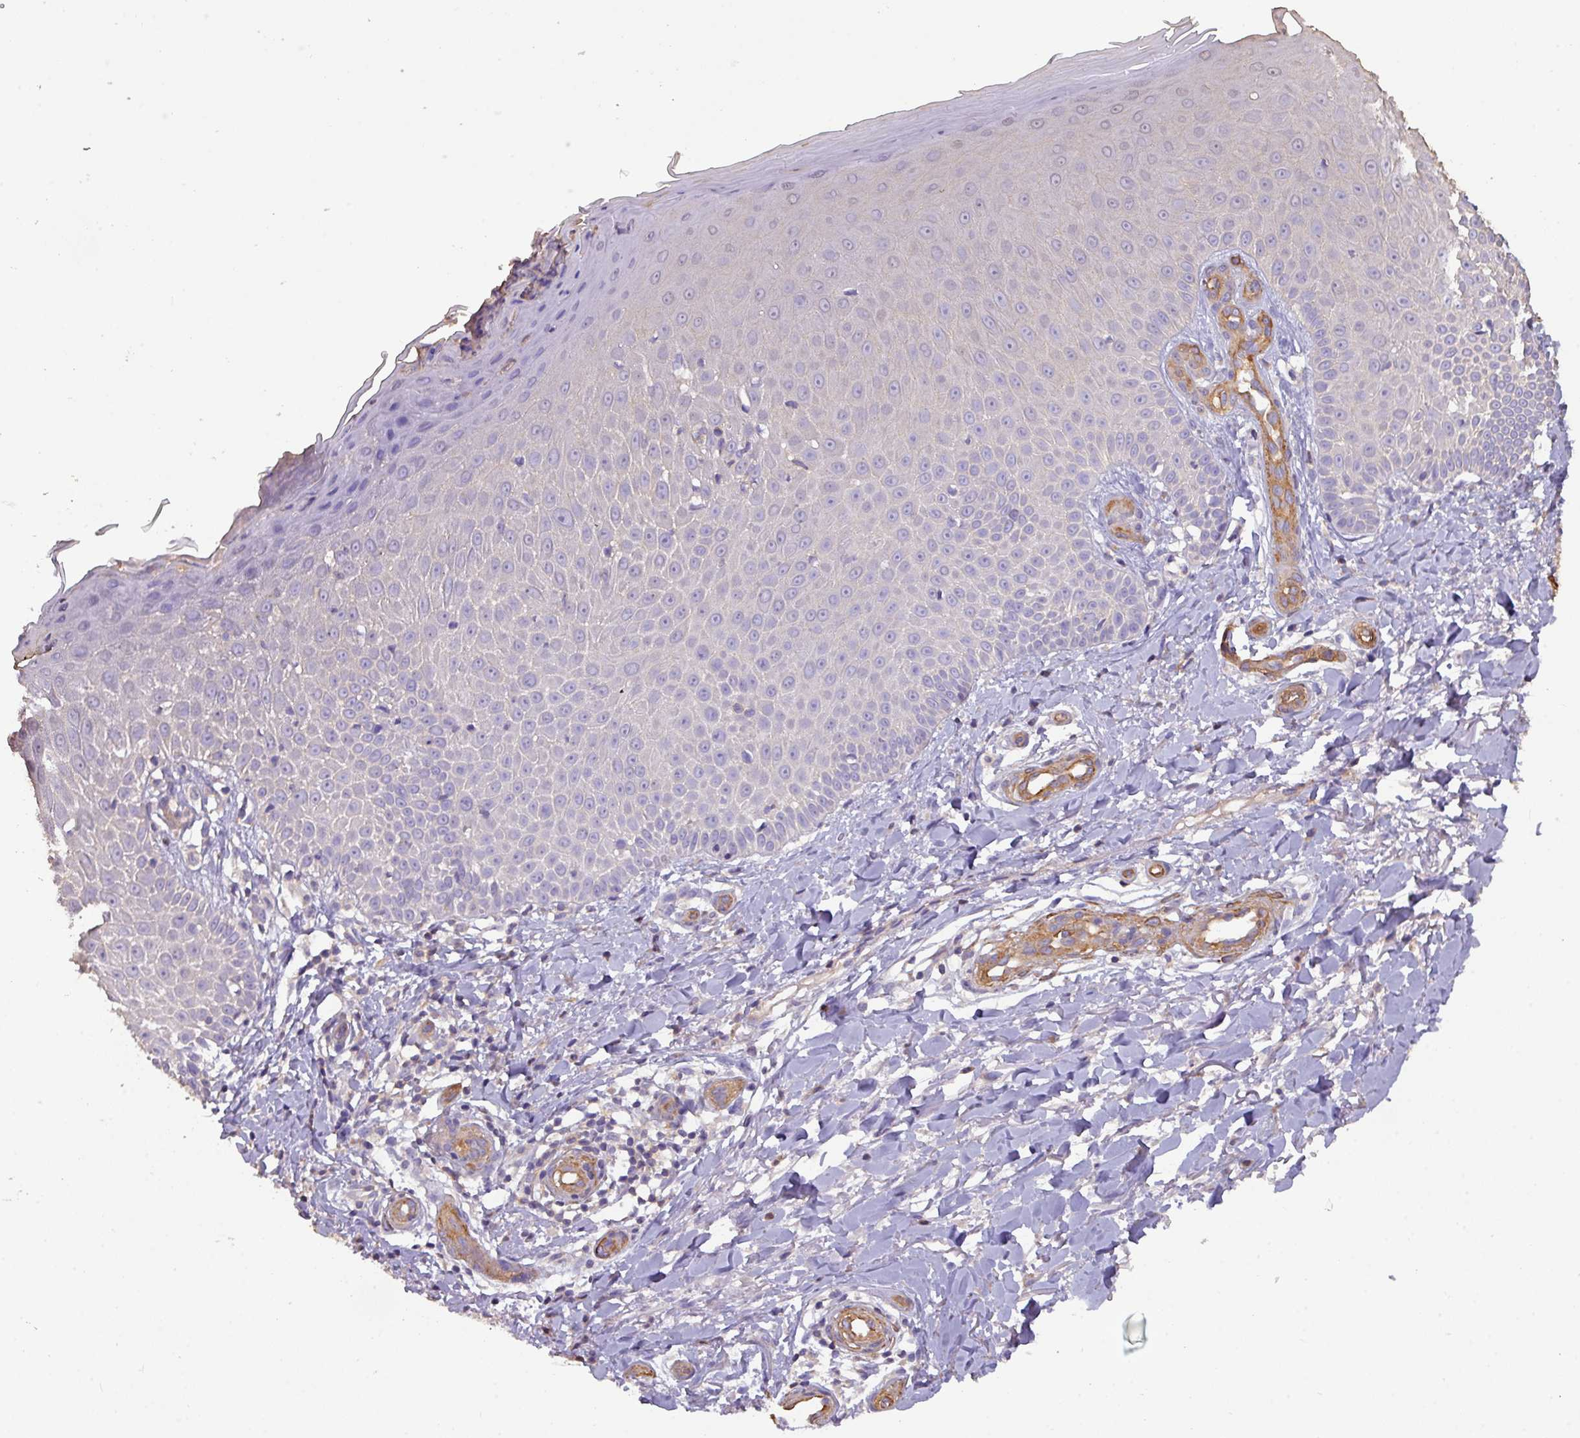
{"staining": {"intensity": "negative", "quantity": "none", "location": "none"}, "tissue": "skin", "cell_type": "Fibroblasts", "image_type": "normal", "snomed": [{"axis": "morphology", "description": "Normal tissue, NOS"}, {"axis": "topography", "description": "Skin"}], "caption": "The histopathology image shows no staining of fibroblasts in normal skin.", "gene": "CALML4", "patient": {"sex": "male", "age": 81}}